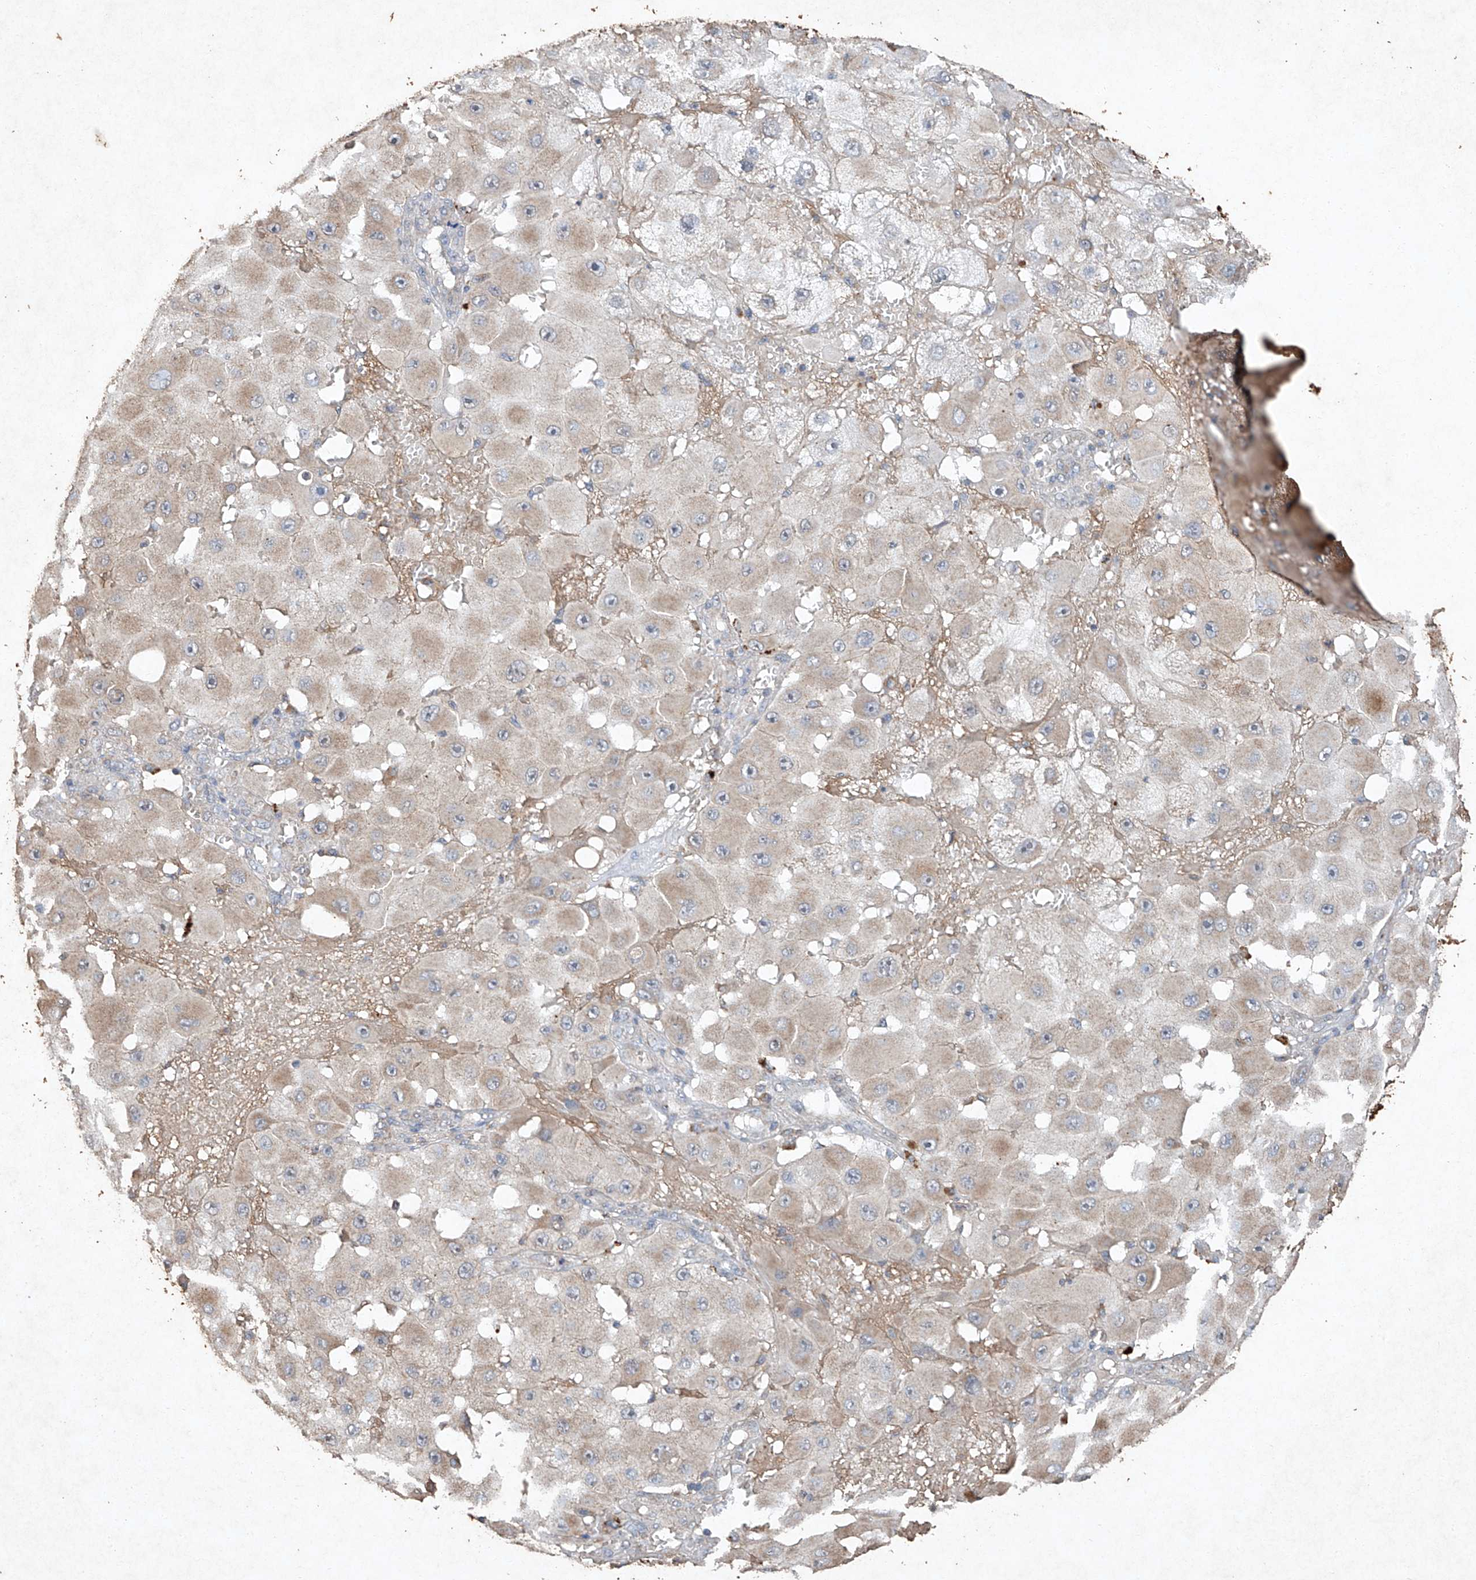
{"staining": {"intensity": "negative", "quantity": "none", "location": "none"}, "tissue": "melanoma", "cell_type": "Tumor cells", "image_type": "cancer", "snomed": [{"axis": "morphology", "description": "Malignant melanoma, NOS"}, {"axis": "topography", "description": "Skin"}], "caption": "This is an immunohistochemistry histopathology image of human malignant melanoma. There is no expression in tumor cells.", "gene": "STK3", "patient": {"sex": "female", "age": 81}}